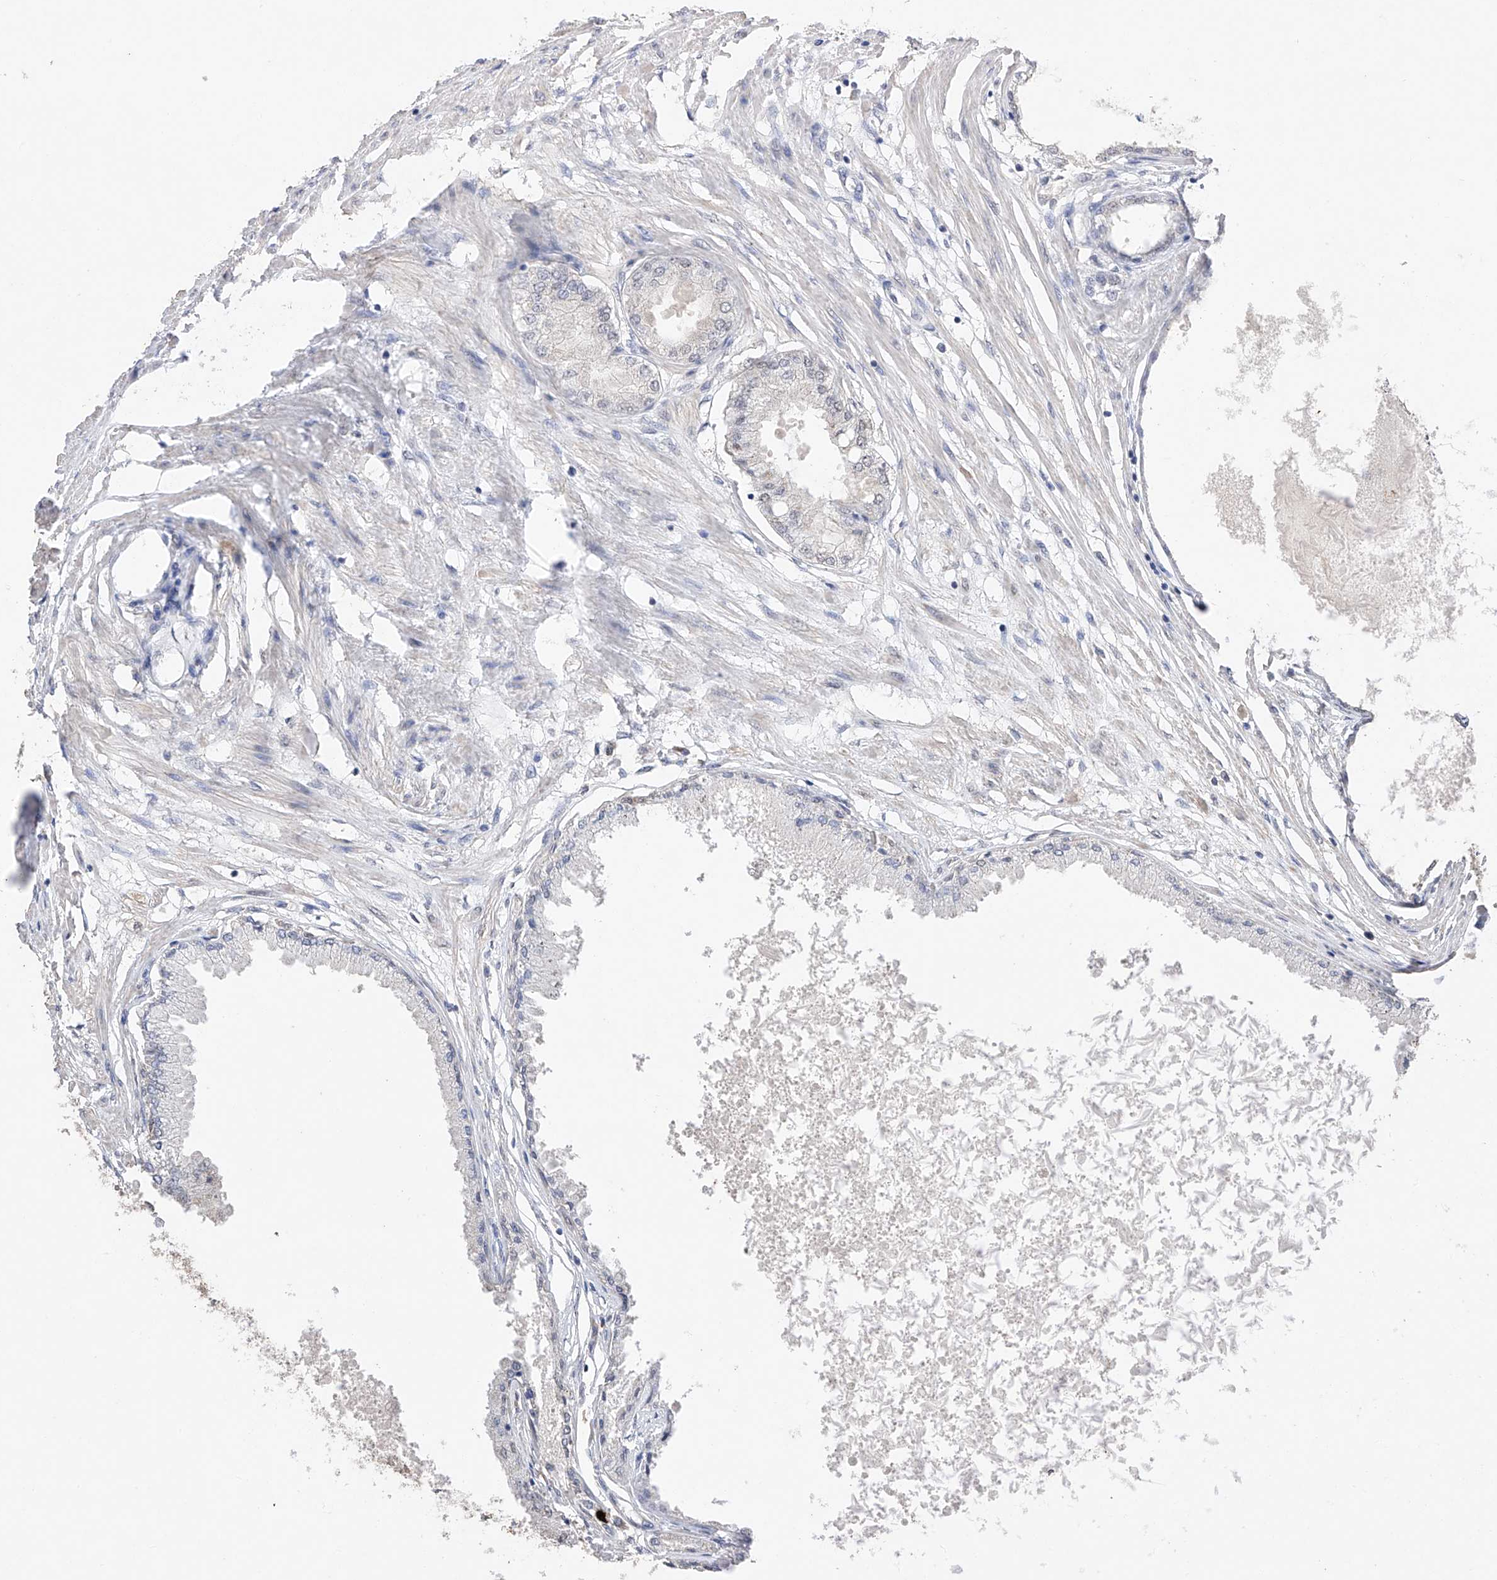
{"staining": {"intensity": "negative", "quantity": "none", "location": "none"}, "tissue": "prostate cancer", "cell_type": "Tumor cells", "image_type": "cancer", "snomed": [{"axis": "morphology", "description": "Adenocarcinoma, Low grade"}, {"axis": "topography", "description": "Prostate"}], "caption": "Tumor cells show no significant staining in adenocarcinoma (low-grade) (prostate). (Stains: DAB (3,3'-diaminobenzidine) immunohistochemistry (IHC) with hematoxylin counter stain, Microscopy: brightfield microscopy at high magnification).", "gene": "DMAP1", "patient": {"sex": "male", "age": 63}}